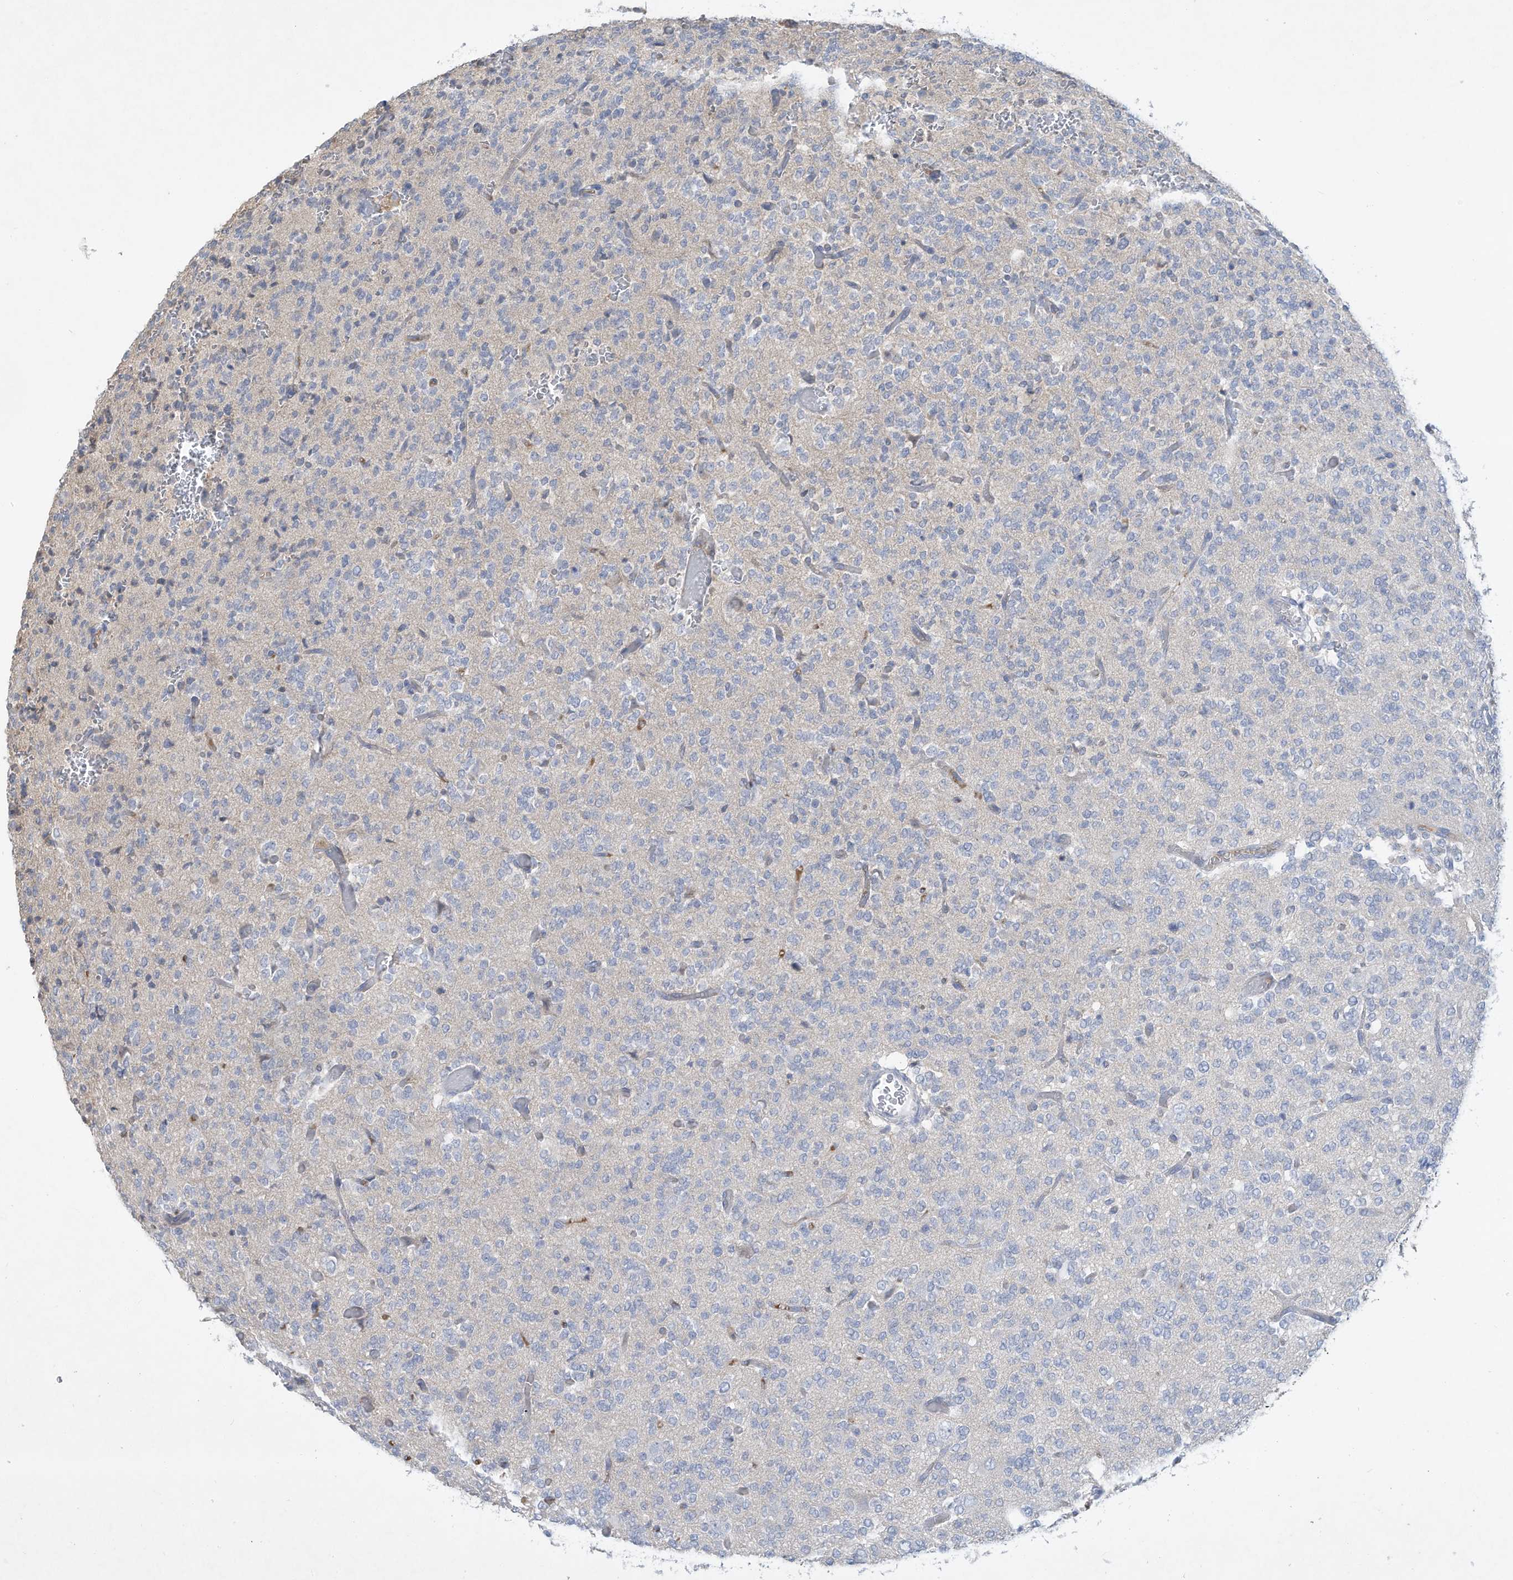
{"staining": {"intensity": "negative", "quantity": "none", "location": "none"}, "tissue": "glioma", "cell_type": "Tumor cells", "image_type": "cancer", "snomed": [{"axis": "morphology", "description": "Glioma, malignant, Low grade"}, {"axis": "topography", "description": "Brain"}], "caption": "Immunohistochemistry of glioma displays no expression in tumor cells.", "gene": "HAS3", "patient": {"sex": "male", "age": 38}}